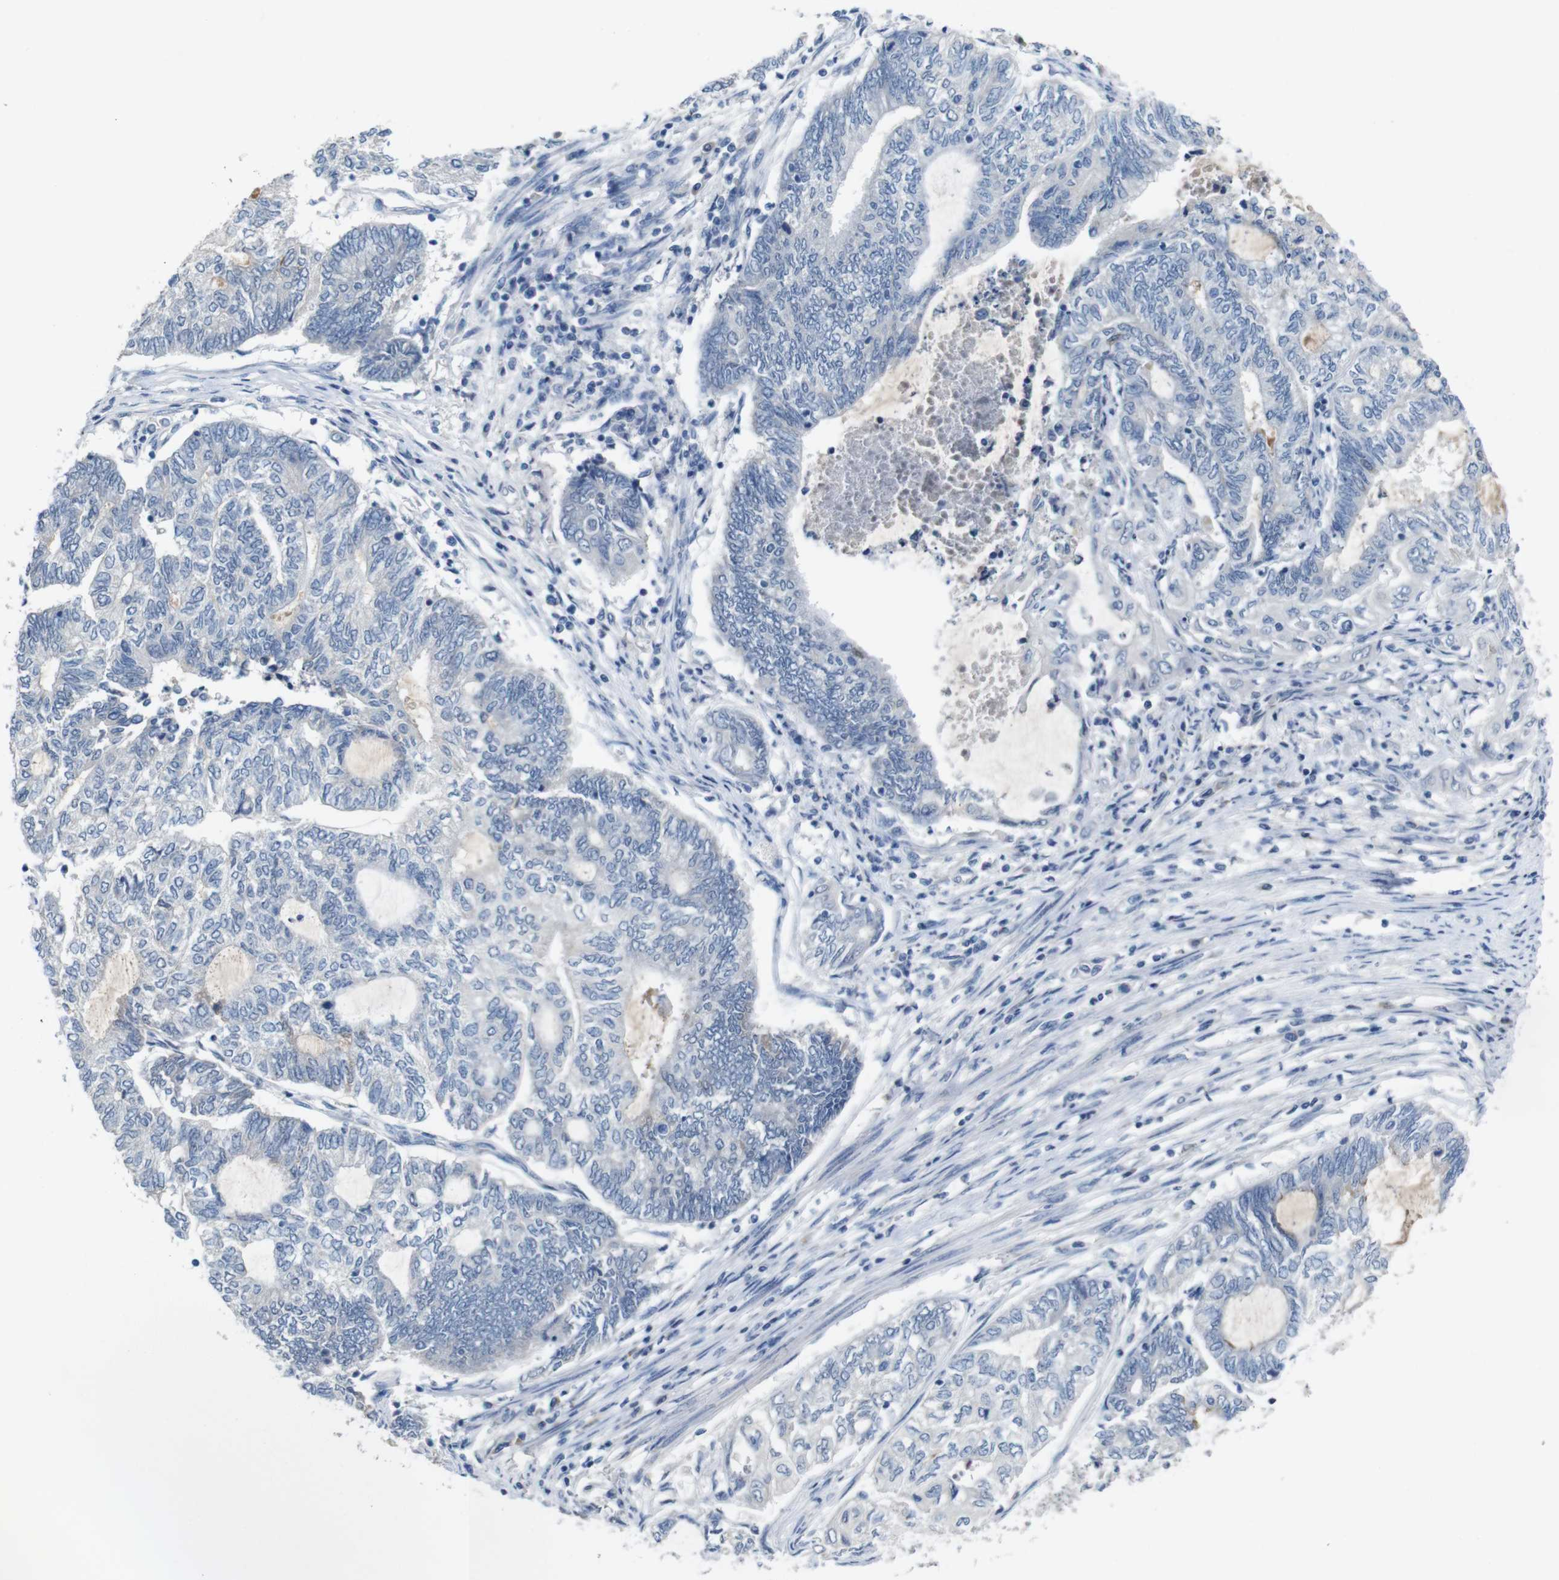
{"staining": {"intensity": "negative", "quantity": "none", "location": "none"}, "tissue": "endometrial cancer", "cell_type": "Tumor cells", "image_type": "cancer", "snomed": [{"axis": "morphology", "description": "Adenocarcinoma, NOS"}, {"axis": "topography", "description": "Uterus"}, {"axis": "topography", "description": "Endometrium"}], "caption": "Protein analysis of endometrial adenocarcinoma displays no significant positivity in tumor cells.", "gene": "SLC2A8", "patient": {"sex": "female", "age": 70}}